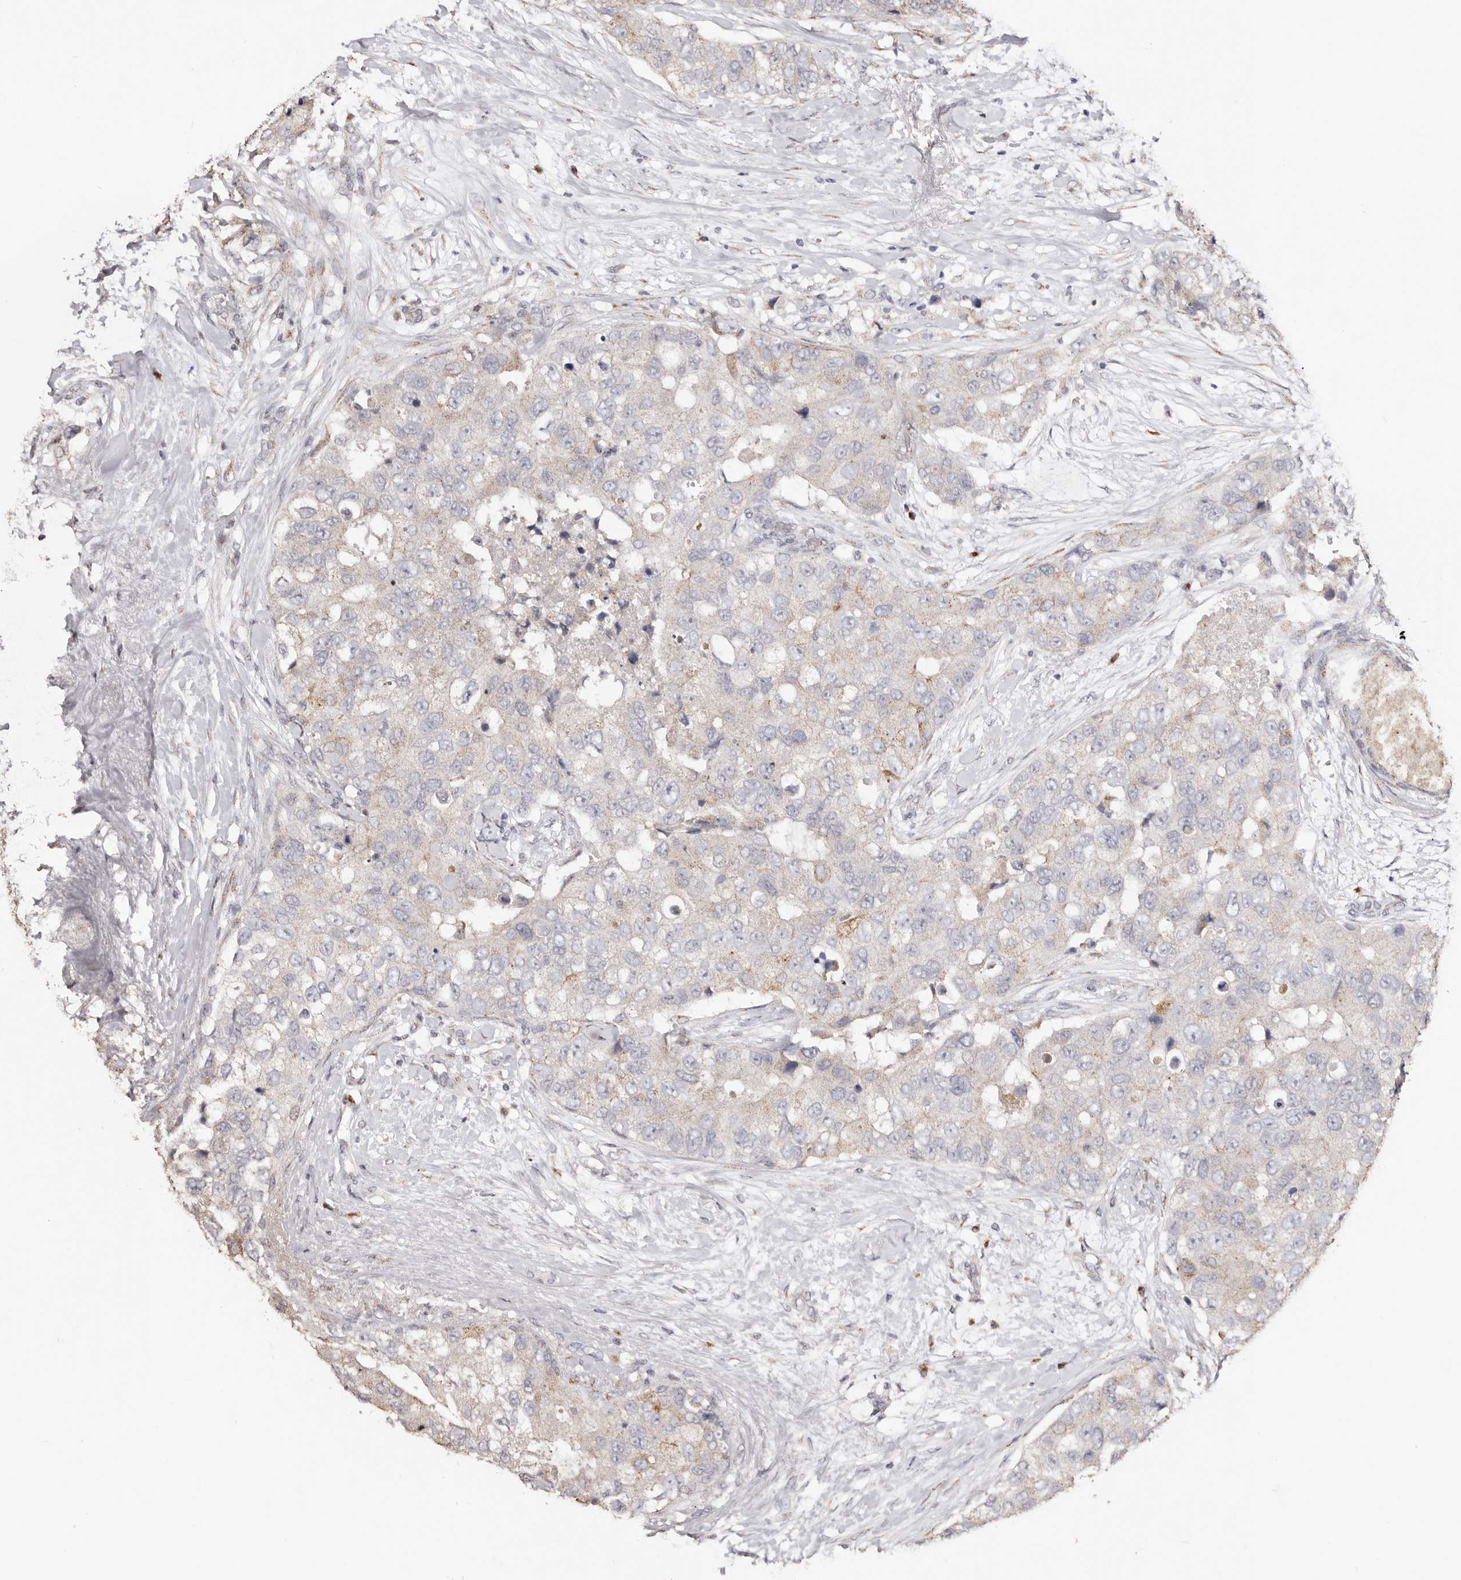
{"staining": {"intensity": "negative", "quantity": "none", "location": "none"}, "tissue": "breast cancer", "cell_type": "Tumor cells", "image_type": "cancer", "snomed": [{"axis": "morphology", "description": "Duct carcinoma"}, {"axis": "topography", "description": "Breast"}], "caption": "Human breast invasive ductal carcinoma stained for a protein using immunohistochemistry exhibits no positivity in tumor cells.", "gene": "LGALS7B", "patient": {"sex": "female", "age": 62}}